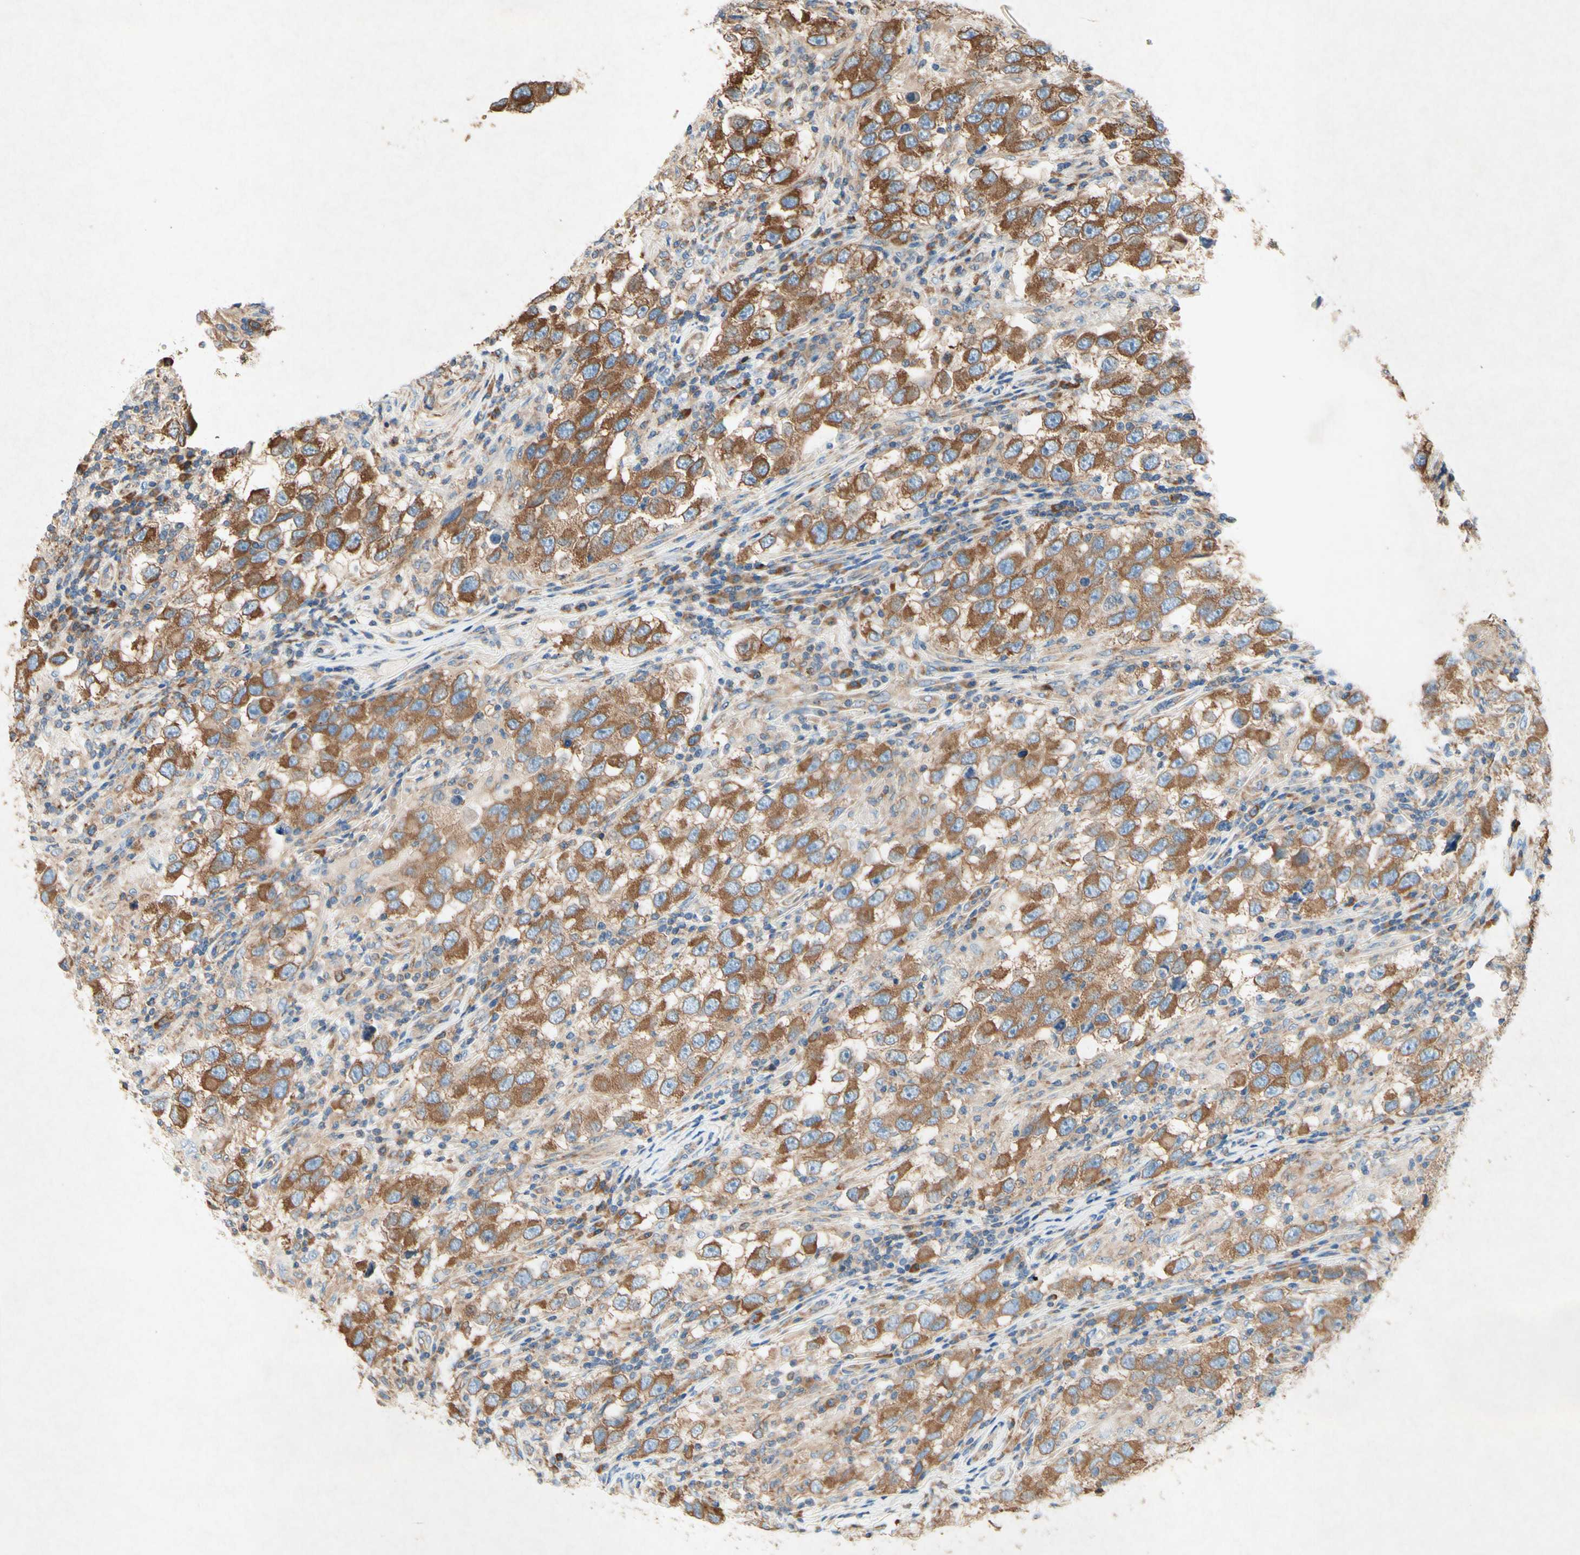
{"staining": {"intensity": "strong", "quantity": ">75%", "location": "cytoplasmic/membranous"}, "tissue": "testis cancer", "cell_type": "Tumor cells", "image_type": "cancer", "snomed": [{"axis": "morphology", "description": "Carcinoma, Embryonal, NOS"}, {"axis": "topography", "description": "Testis"}], "caption": "Immunohistochemistry (DAB) staining of testis embryonal carcinoma reveals strong cytoplasmic/membranous protein positivity in about >75% of tumor cells. (Brightfield microscopy of DAB IHC at high magnification).", "gene": "PABPC1", "patient": {"sex": "male", "age": 21}}